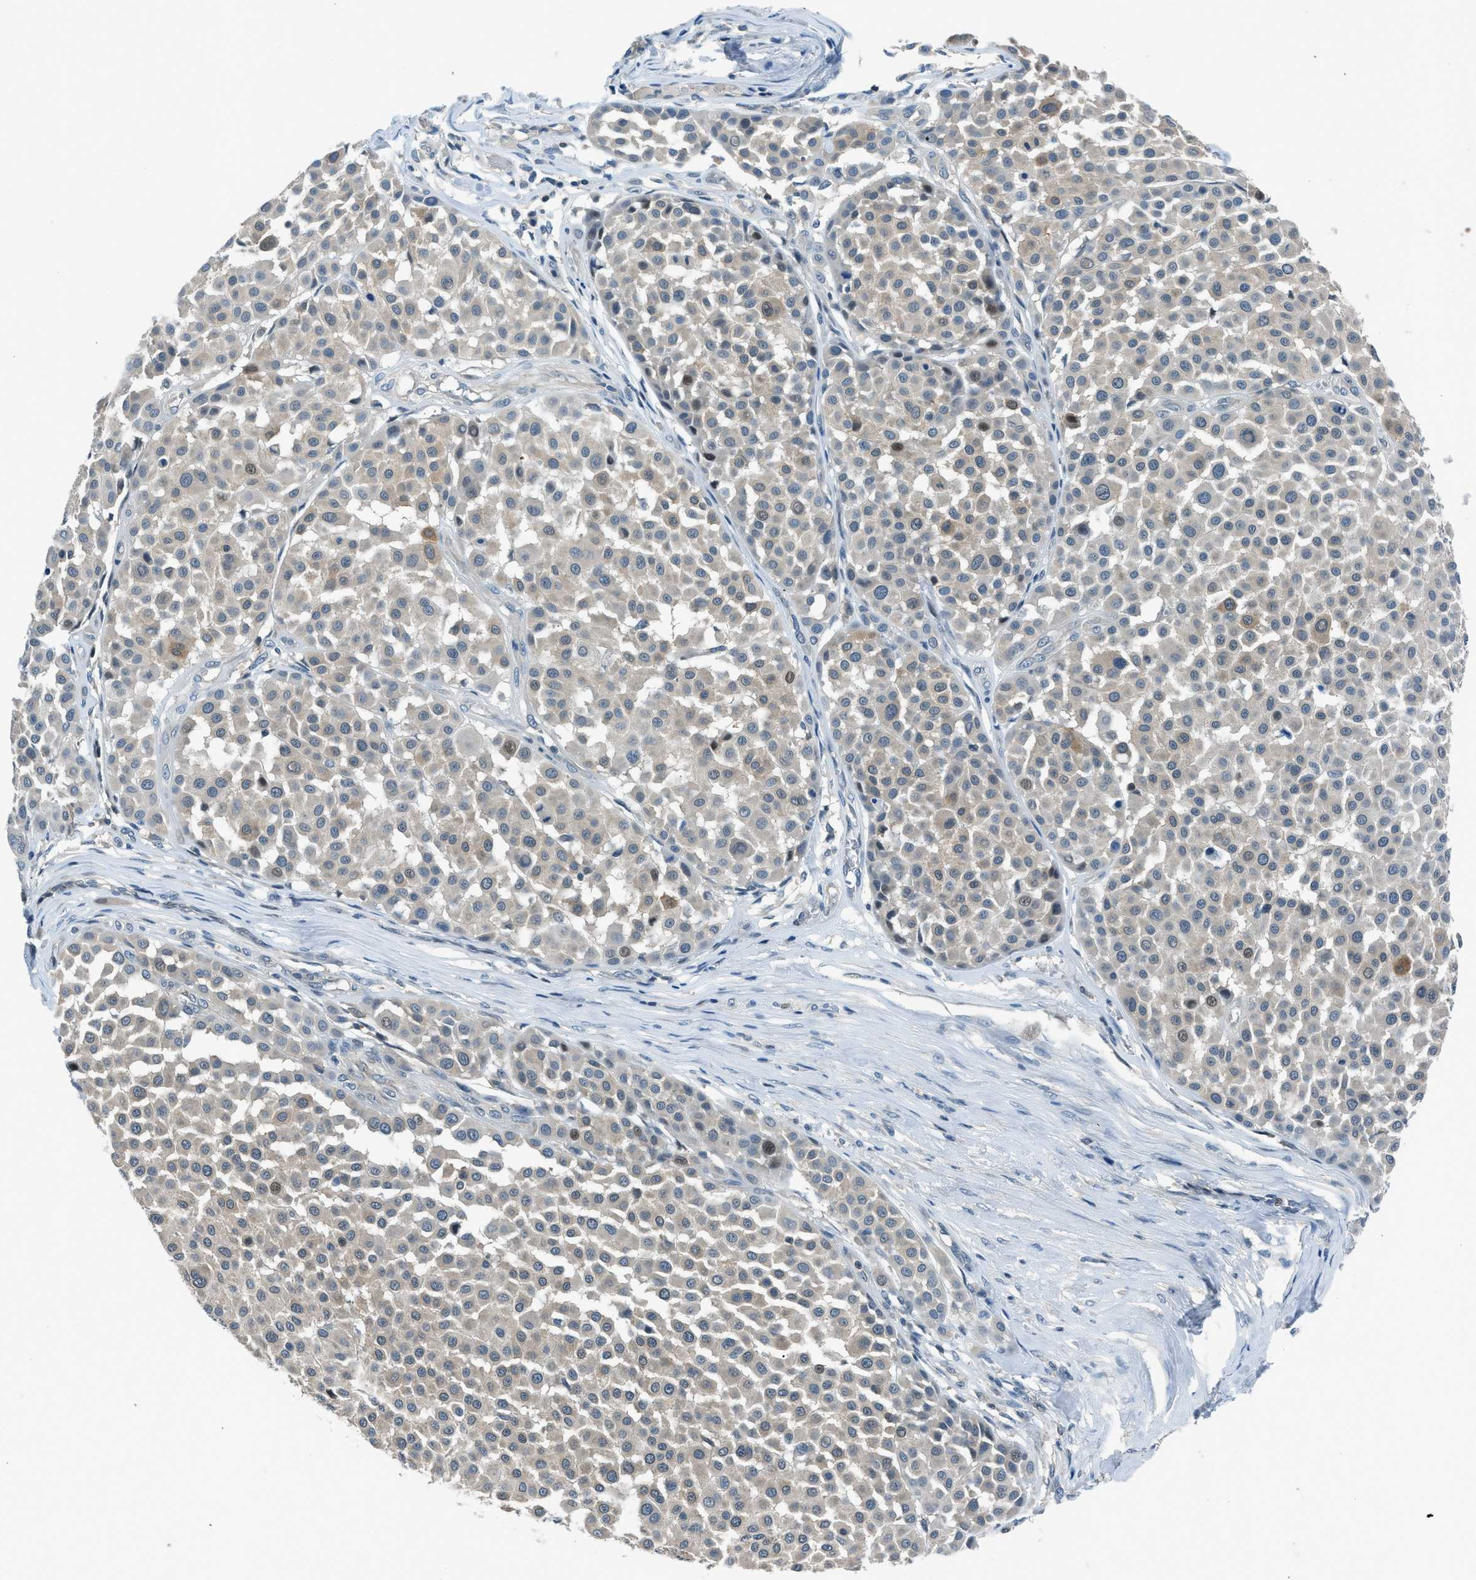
{"staining": {"intensity": "weak", "quantity": "<25%", "location": "cytoplasmic/membranous,nuclear"}, "tissue": "melanoma", "cell_type": "Tumor cells", "image_type": "cancer", "snomed": [{"axis": "morphology", "description": "Malignant melanoma, Metastatic site"}, {"axis": "topography", "description": "Soft tissue"}], "caption": "The photomicrograph reveals no staining of tumor cells in malignant melanoma (metastatic site).", "gene": "LMLN", "patient": {"sex": "male", "age": 41}}